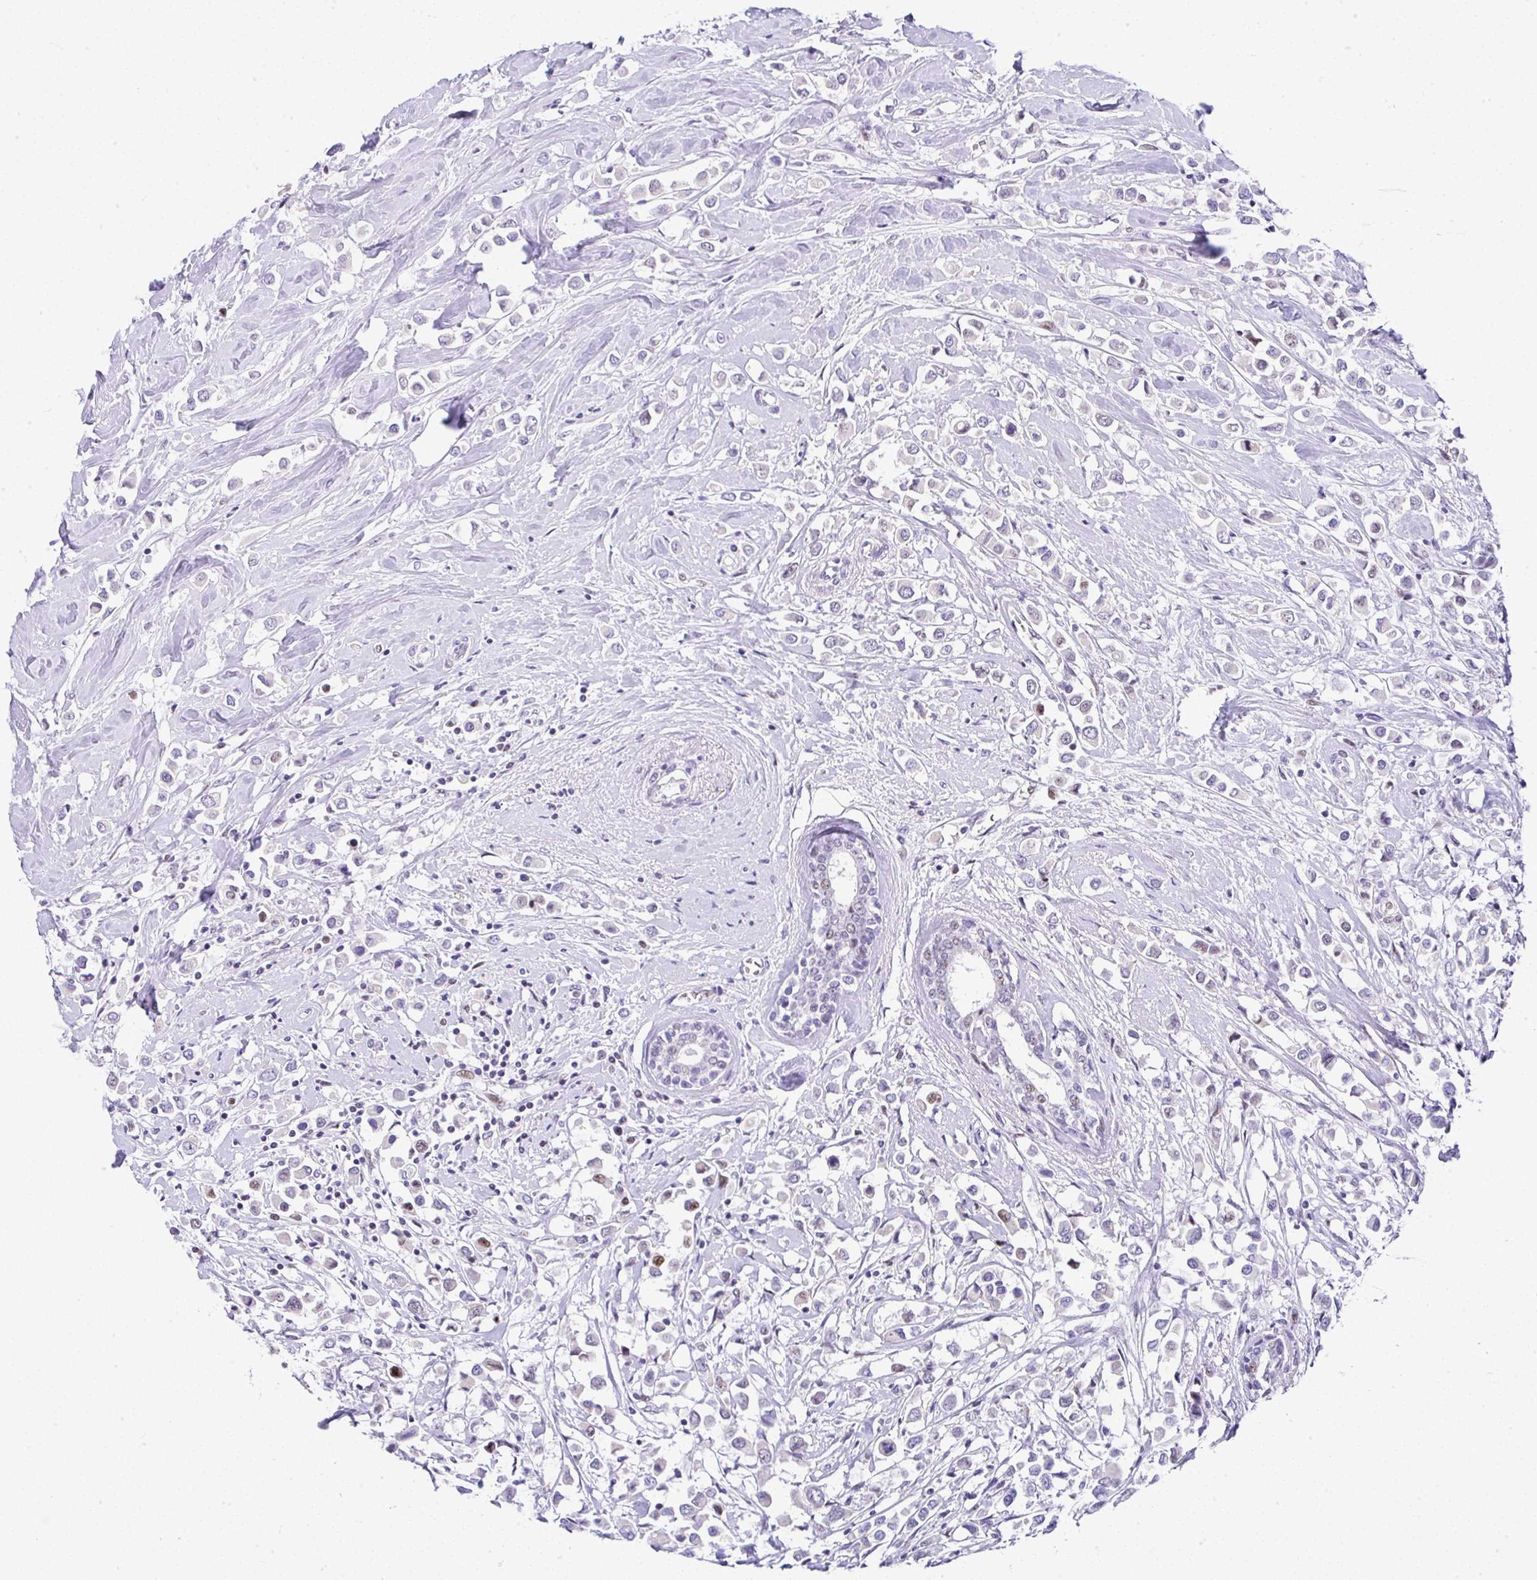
{"staining": {"intensity": "moderate", "quantity": "<25%", "location": "nuclear"}, "tissue": "breast cancer", "cell_type": "Tumor cells", "image_type": "cancer", "snomed": [{"axis": "morphology", "description": "Duct carcinoma"}, {"axis": "topography", "description": "Breast"}], "caption": "Approximately <25% of tumor cells in human breast cancer (invasive ductal carcinoma) show moderate nuclear protein positivity as visualized by brown immunohistochemical staining.", "gene": "NR1D2", "patient": {"sex": "female", "age": 61}}